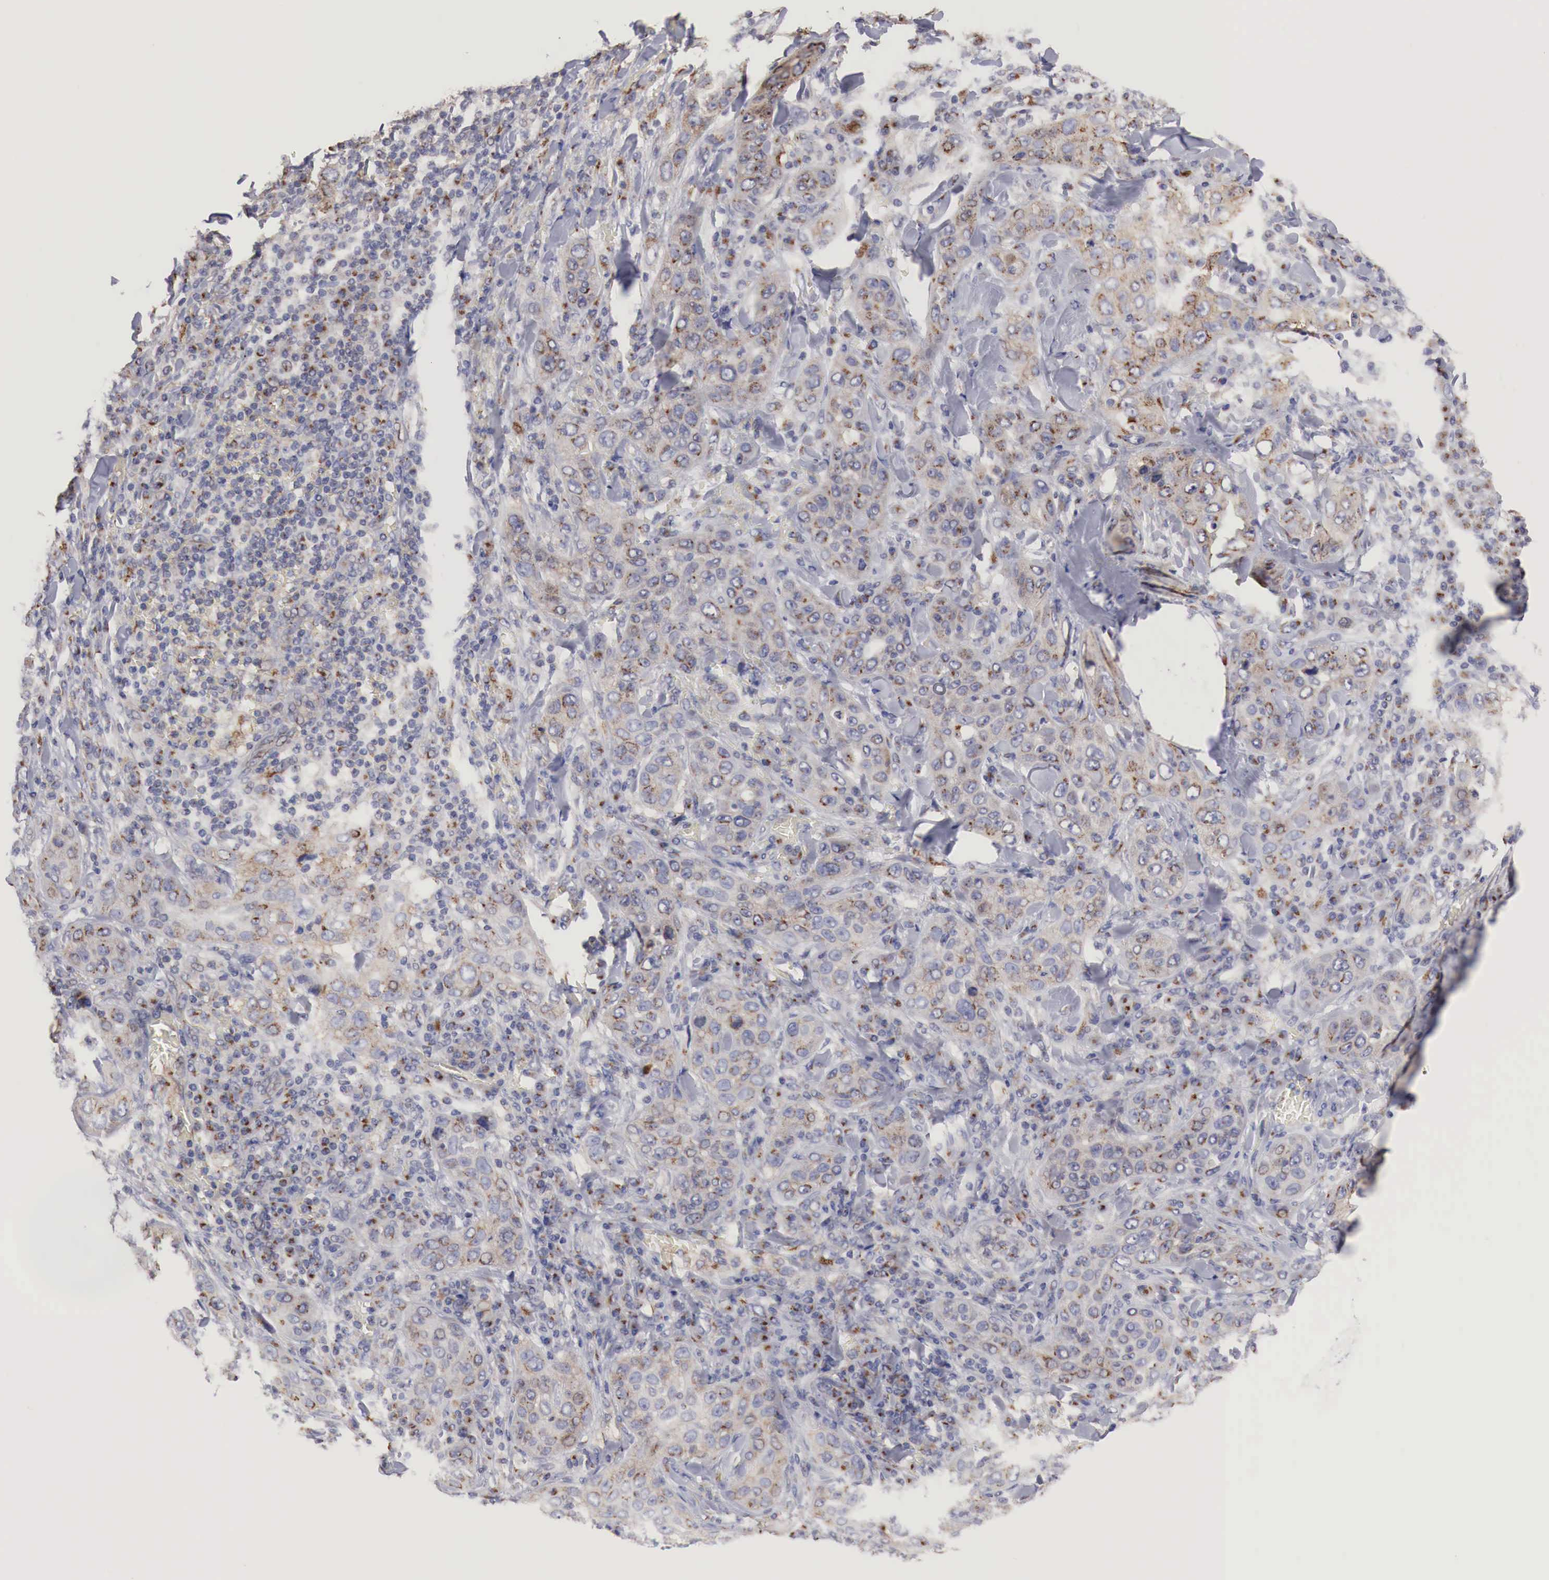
{"staining": {"intensity": "moderate", "quantity": "25%-75%", "location": "cytoplasmic/membranous"}, "tissue": "skin cancer", "cell_type": "Tumor cells", "image_type": "cancer", "snomed": [{"axis": "morphology", "description": "Squamous cell carcinoma, NOS"}, {"axis": "topography", "description": "Skin"}], "caption": "Immunohistochemical staining of human squamous cell carcinoma (skin) demonstrates medium levels of moderate cytoplasmic/membranous protein staining in about 25%-75% of tumor cells.", "gene": "SYAP1", "patient": {"sex": "male", "age": 84}}